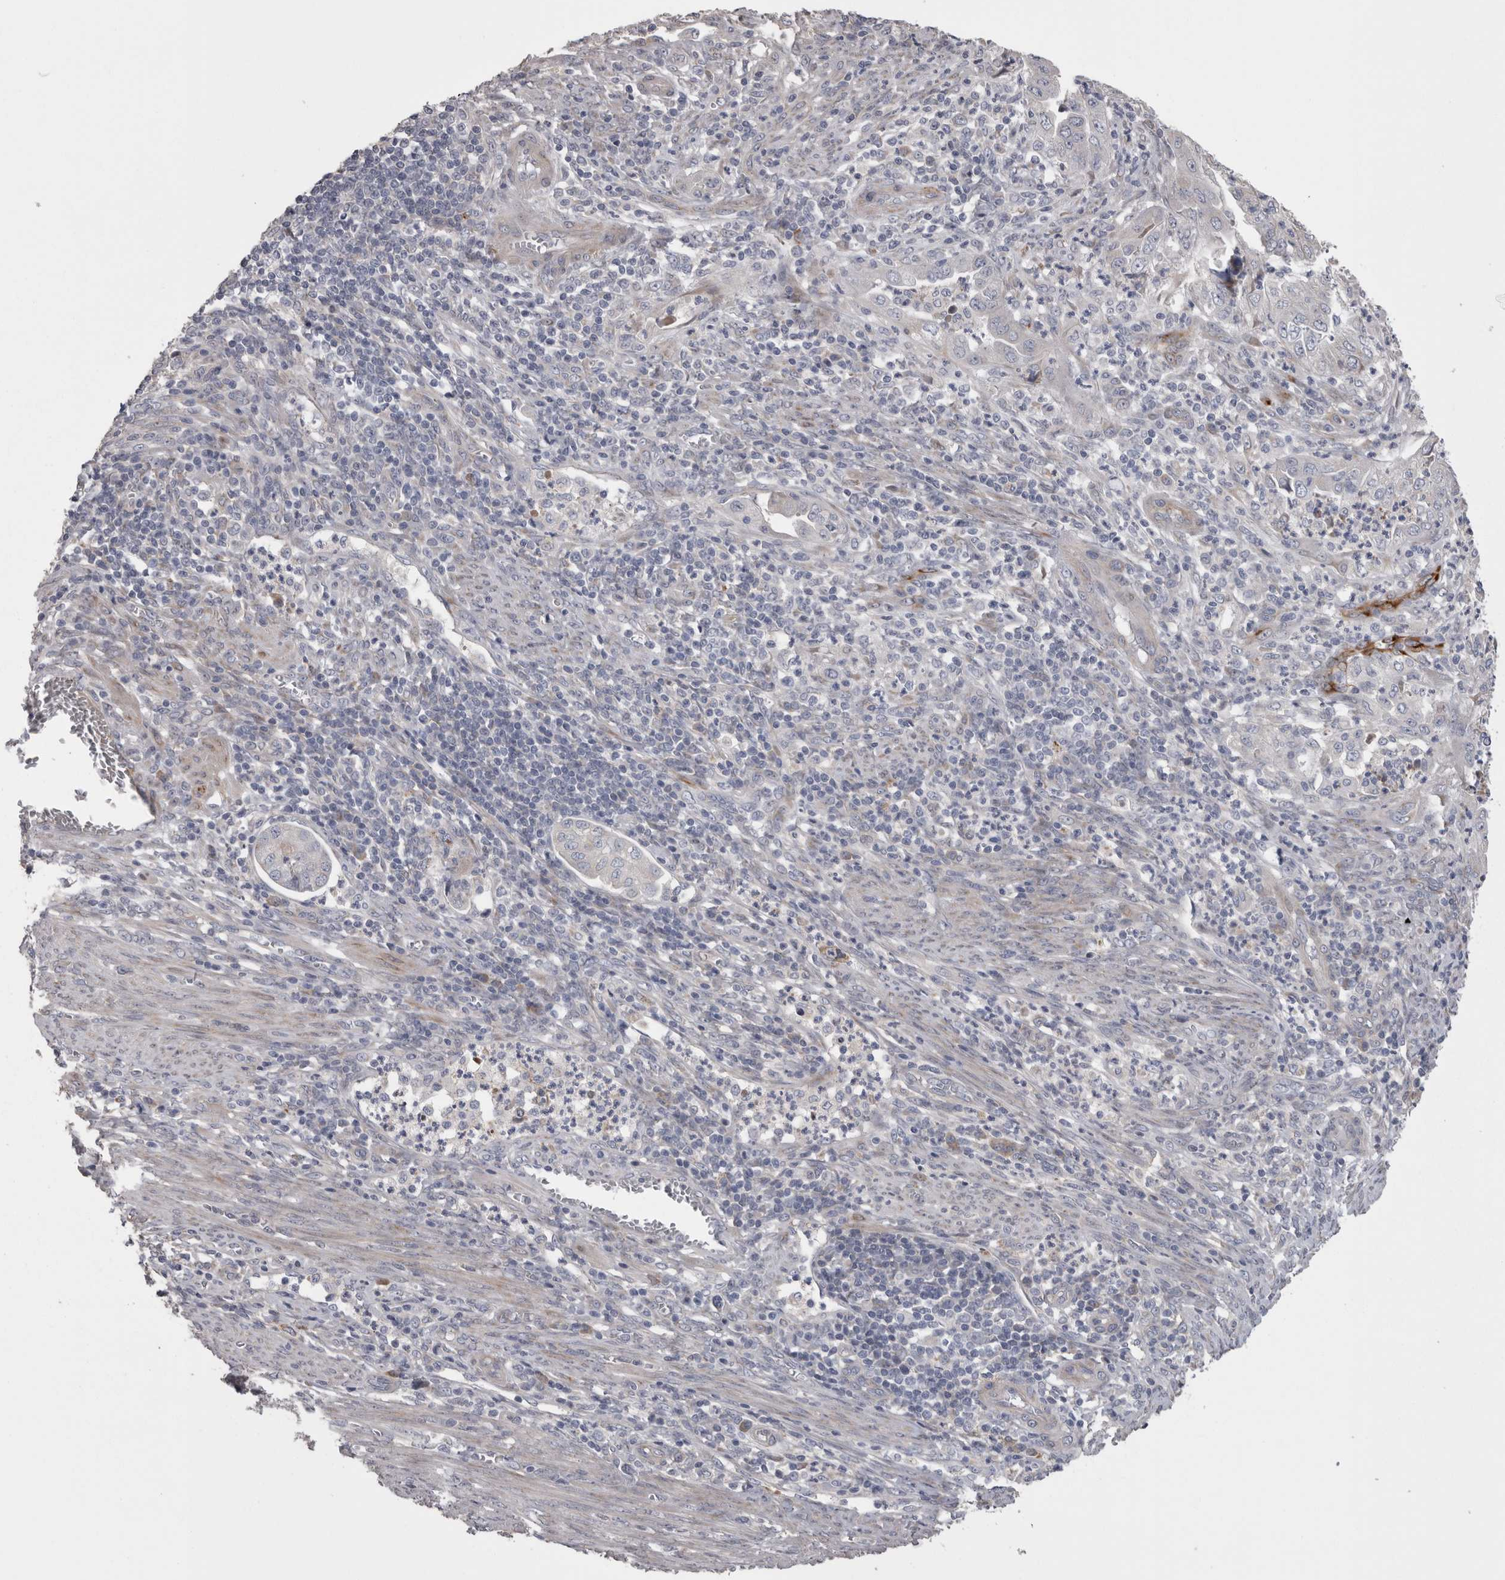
{"staining": {"intensity": "negative", "quantity": "none", "location": "none"}, "tissue": "endometrial cancer", "cell_type": "Tumor cells", "image_type": "cancer", "snomed": [{"axis": "morphology", "description": "Adenocarcinoma, NOS"}, {"axis": "topography", "description": "Endometrium"}], "caption": "This is an IHC histopathology image of human endometrial cancer (adenocarcinoma). There is no positivity in tumor cells.", "gene": "STC1", "patient": {"sex": "female", "age": 51}}